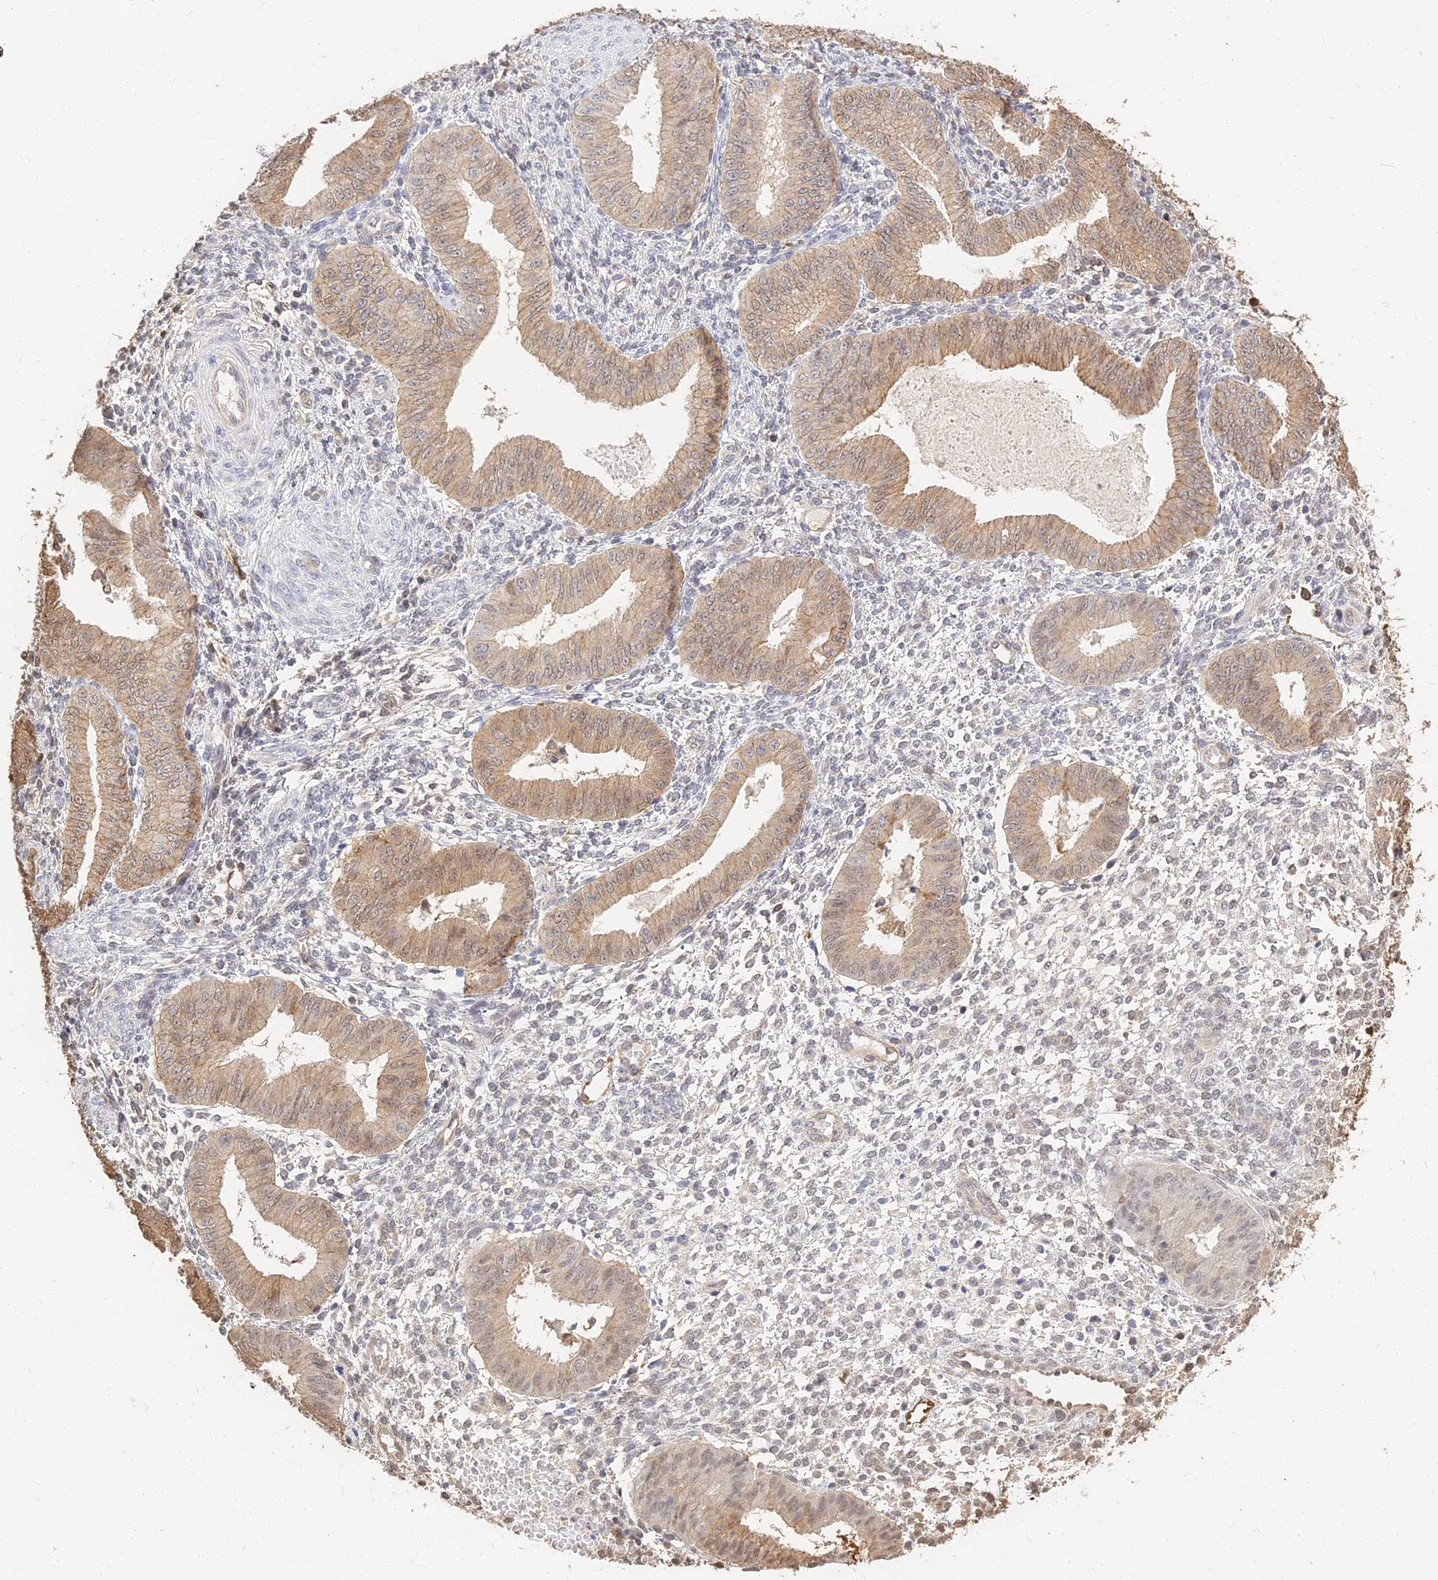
{"staining": {"intensity": "weak", "quantity": "<25%", "location": "cytoplasmic/membranous"}, "tissue": "endometrium", "cell_type": "Cells in endometrial stroma", "image_type": "normal", "snomed": [{"axis": "morphology", "description": "Normal tissue, NOS"}, {"axis": "topography", "description": "Endometrium"}], "caption": "Cells in endometrial stroma show no significant protein staining in normal endometrium. The staining is performed using DAB (3,3'-diaminobenzidine) brown chromogen with nuclei counter-stained in using hematoxylin.", "gene": "LRRN3", "patient": {"sex": "female", "age": 49}}